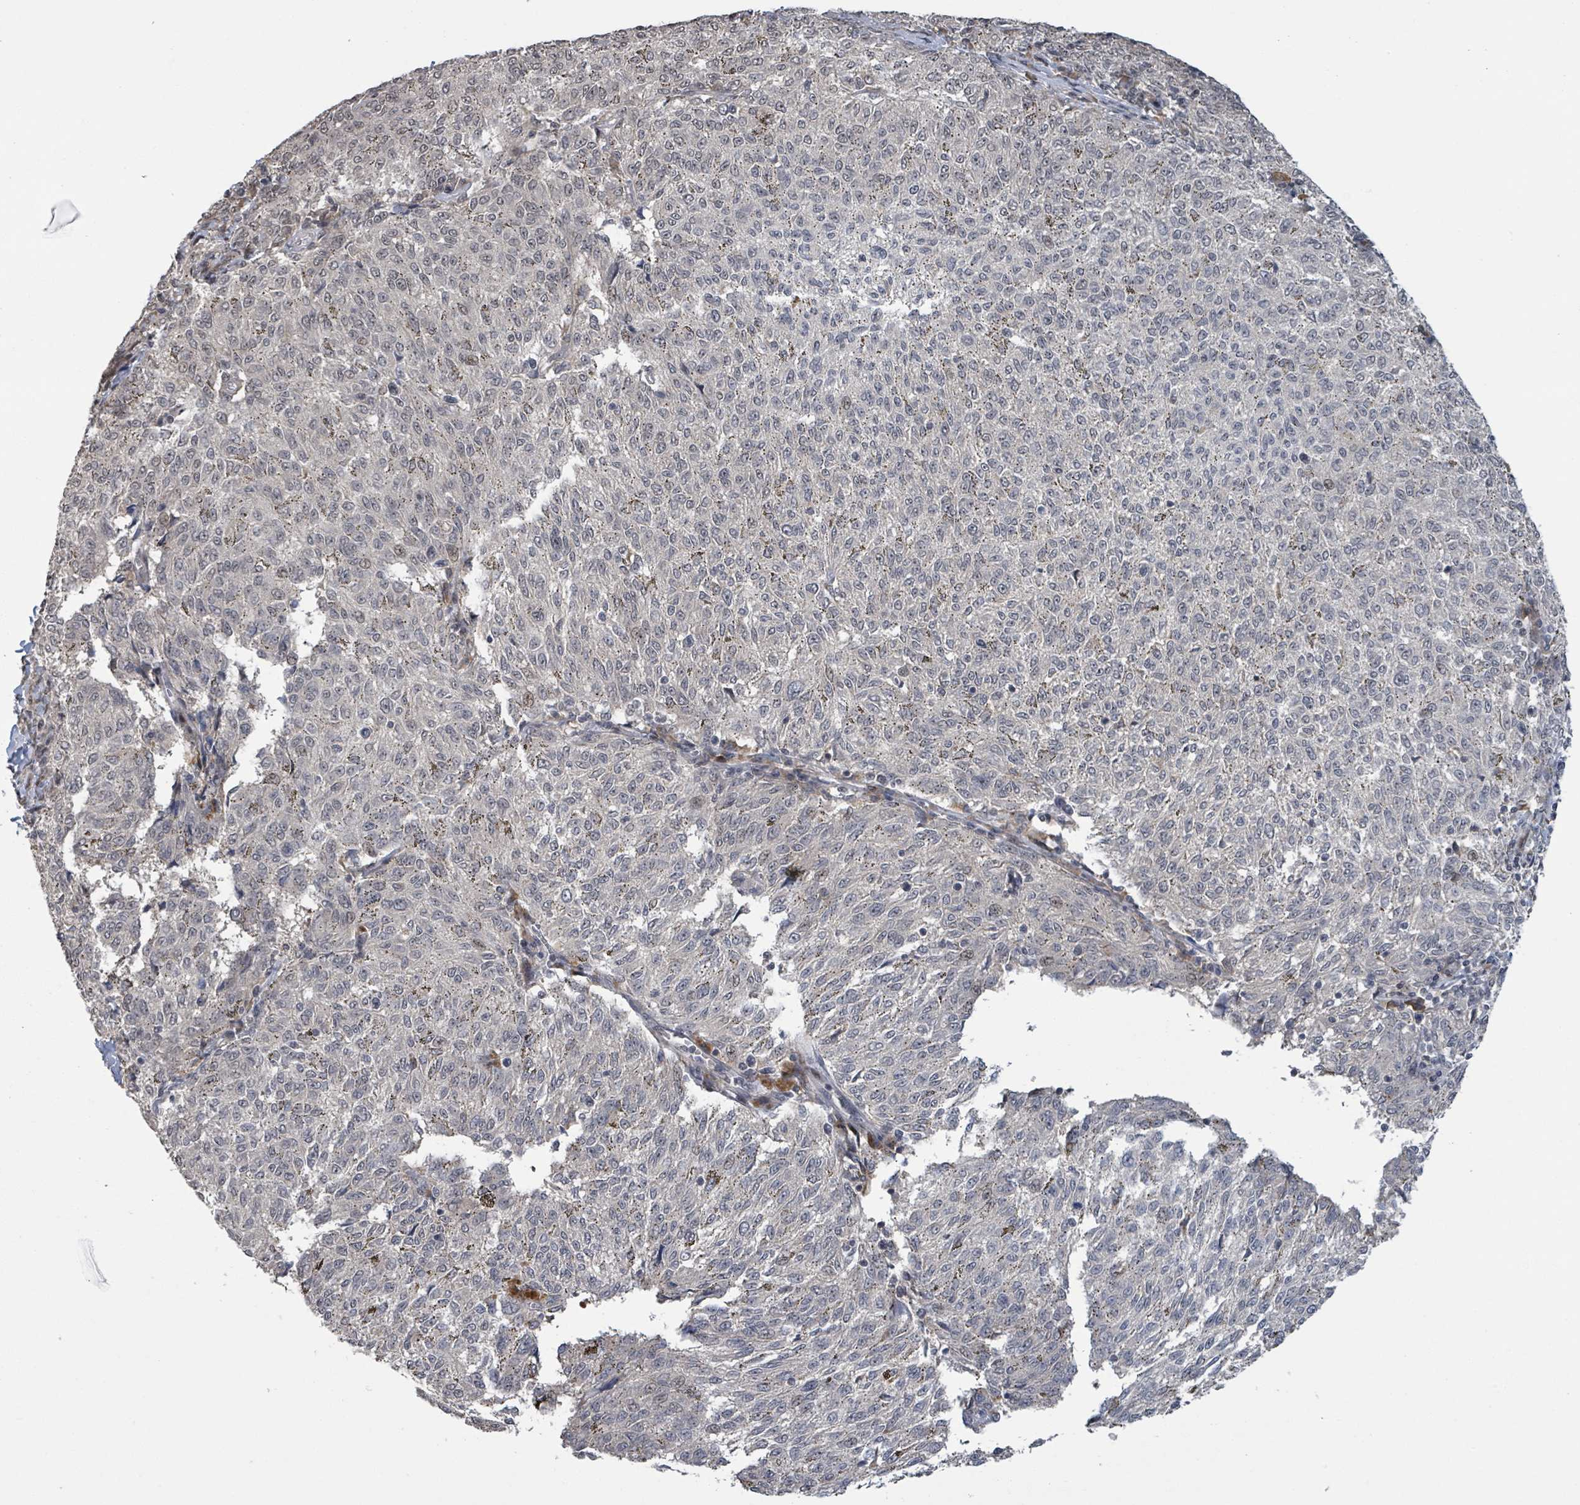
{"staining": {"intensity": "moderate", "quantity": "<25%", "location": "cytoplasmic/membranous,nuclear"}, "tissue": "melanoma", "cell_type": "Tumor cells", "image_type": "cancer", "snomed": [{"axis": "morphology", "description": "Malignant melanoma, NOS"}, {"axis": "topography", "description": "Skin"}], "caption": "Protein staining of malignant melanoma tissue displays moderate cytoplasmic/membranous and nuclear expression in about <25% of tumor cells. (DAB (3,3'-diaminobenzidine) IHC with brightfield microscopy, high magnification).", "gene": "ZBTB14", "patient": {"sex": "female", "age": 72}}